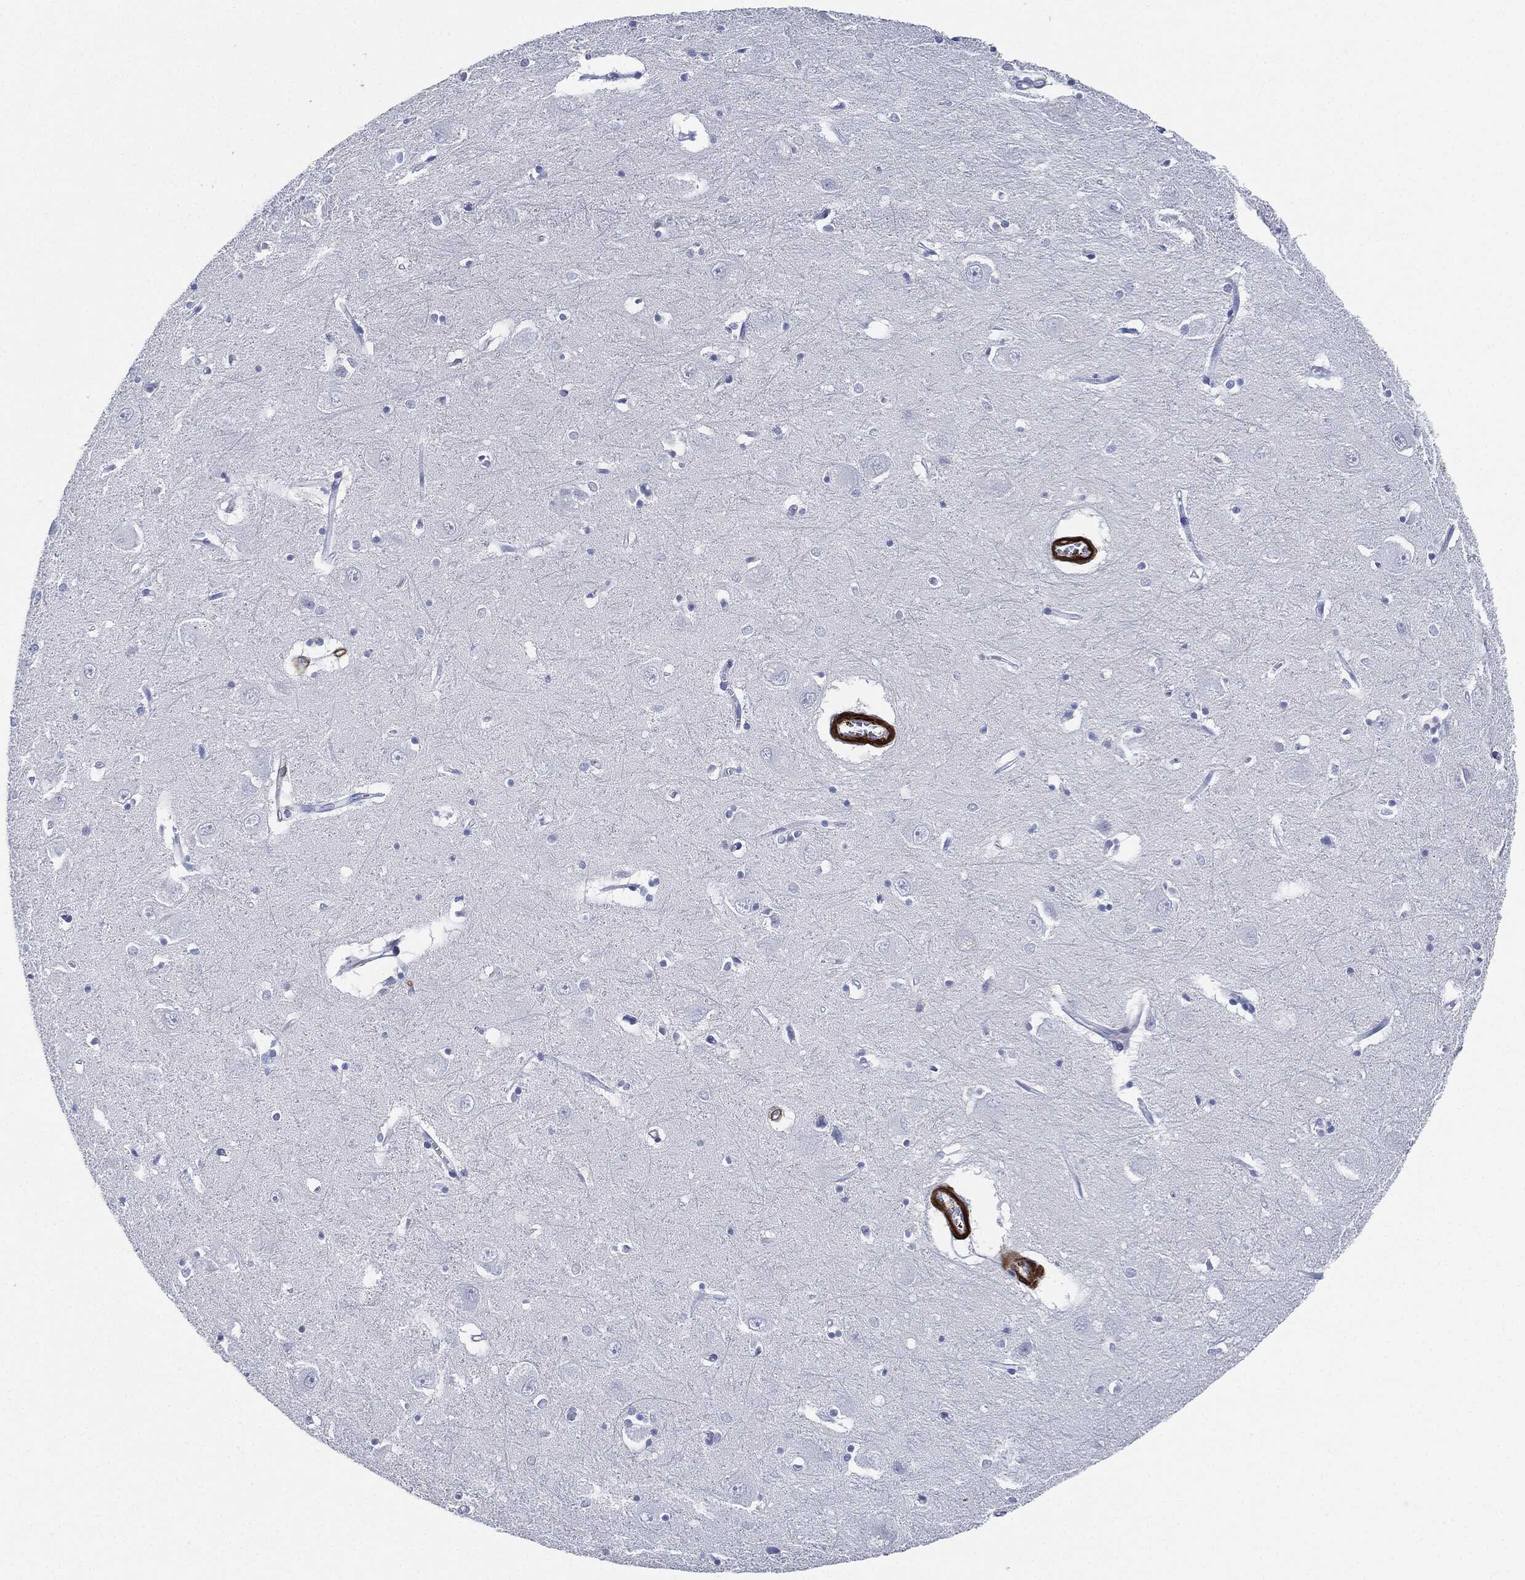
{"staining": {"intensity": "negative", "quantity": "none", "location": "none"}, "tissue": "caudate", "cell_type": "Glial cells", "image_type": "normal", "snomed": [{"axis": "morphology", "description": "Normal tissue, NOS"}, {"axis": "topography", "description": "Lateral ventricle wall"}], "caption": "High magnification brightfield microscopy of unremarkable caudate stained with DAB (brown) and counterstained with hematoxylin (blue): glial cells show no significant positivity.", "gene": "TAGLN", "patient": {"sex": "male", "age": 54}}